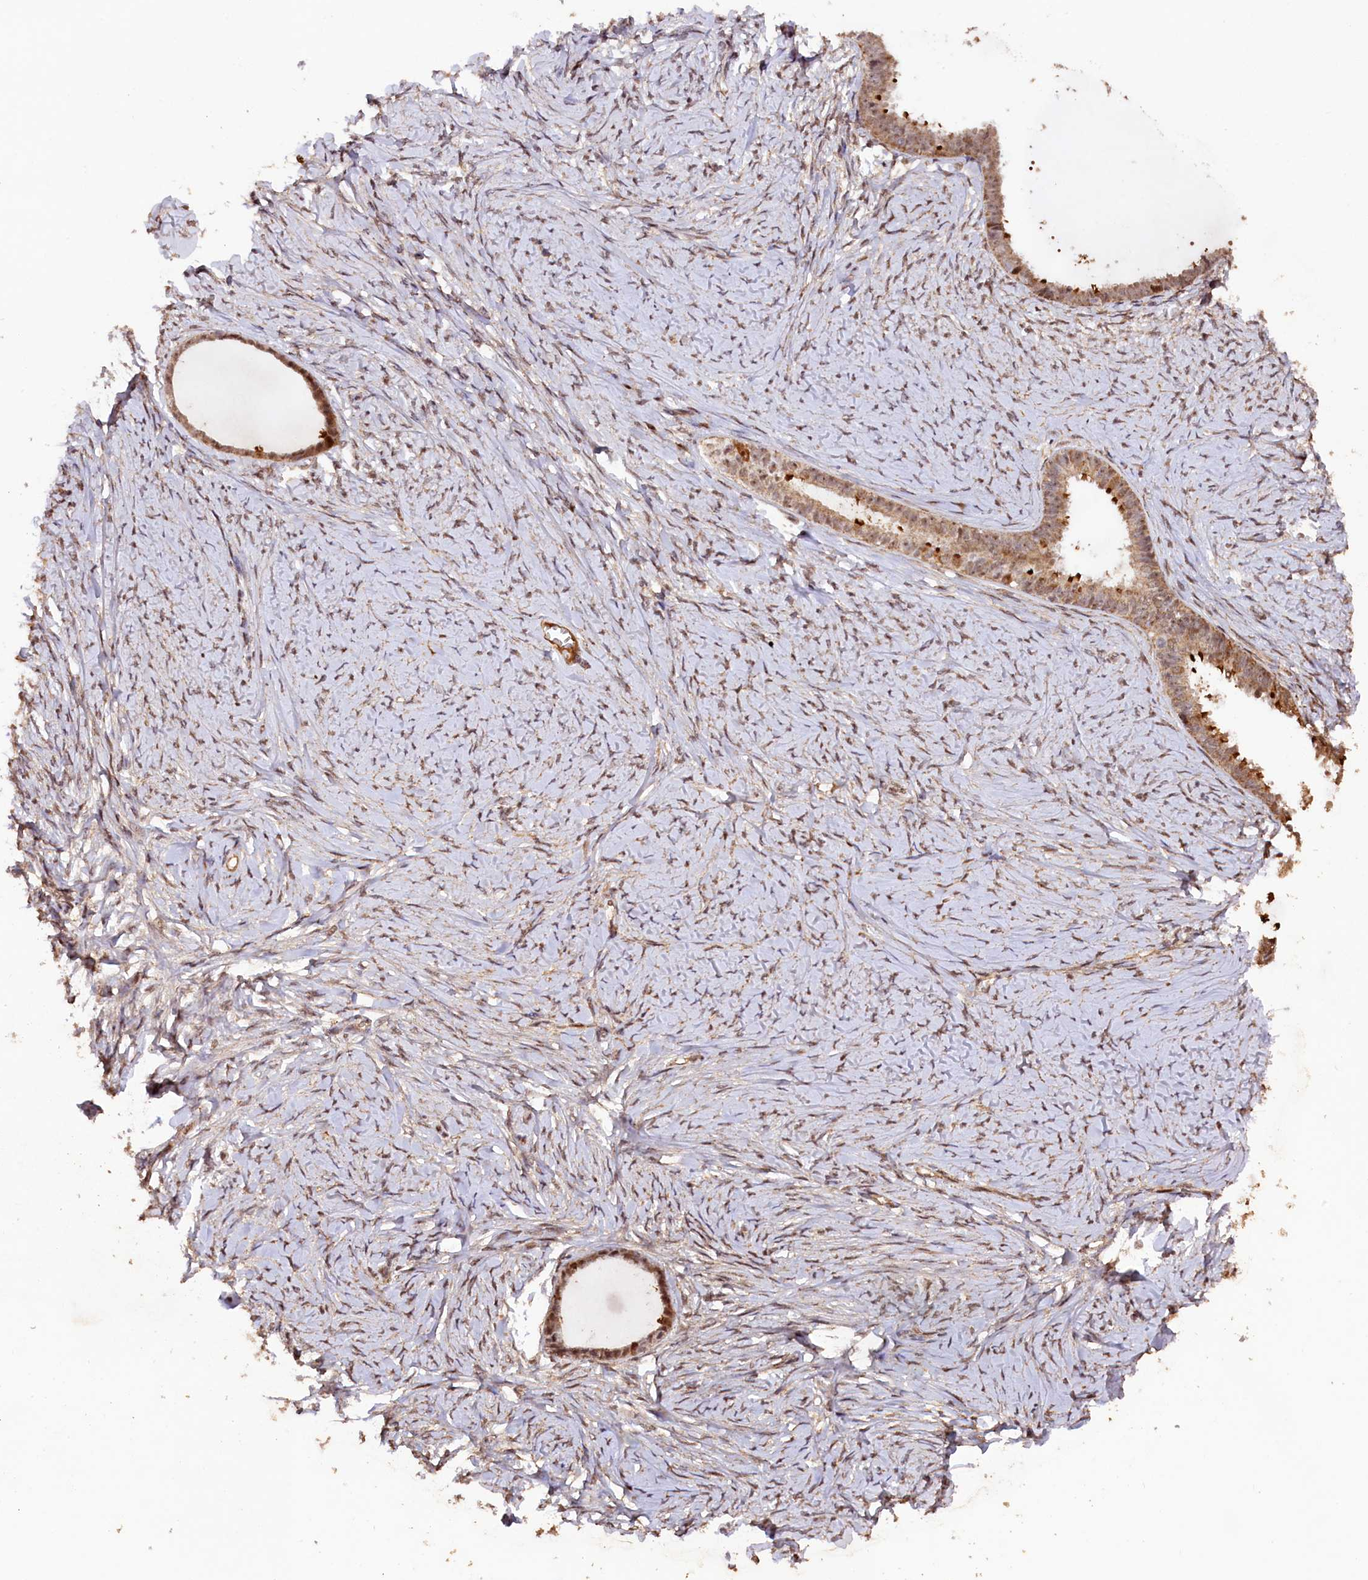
{"staining": {"intensity": "moderate", "quantity": ">75%", "location": "cytoplasmic/membranous"}, "tissue": "ovarian cancer", "cell_type": "Tumor cells", "image_type": "cancer", "snomed": [{"axis": "morphology", "description": "Cystadenocarcinoma, serous, NOS"}, {"axis": "topography", "description": "Ovary"}], "caption": "High-power microscopy captured an immunohistochemistry photomicrograph of ovarian serous cystadenocarcinoma, revealing moderate cytoplasmic/membranous staining in about >75% of tumor cells.", "gene": "SHPRH", "patient": {"sex": "female", "age": 79}}